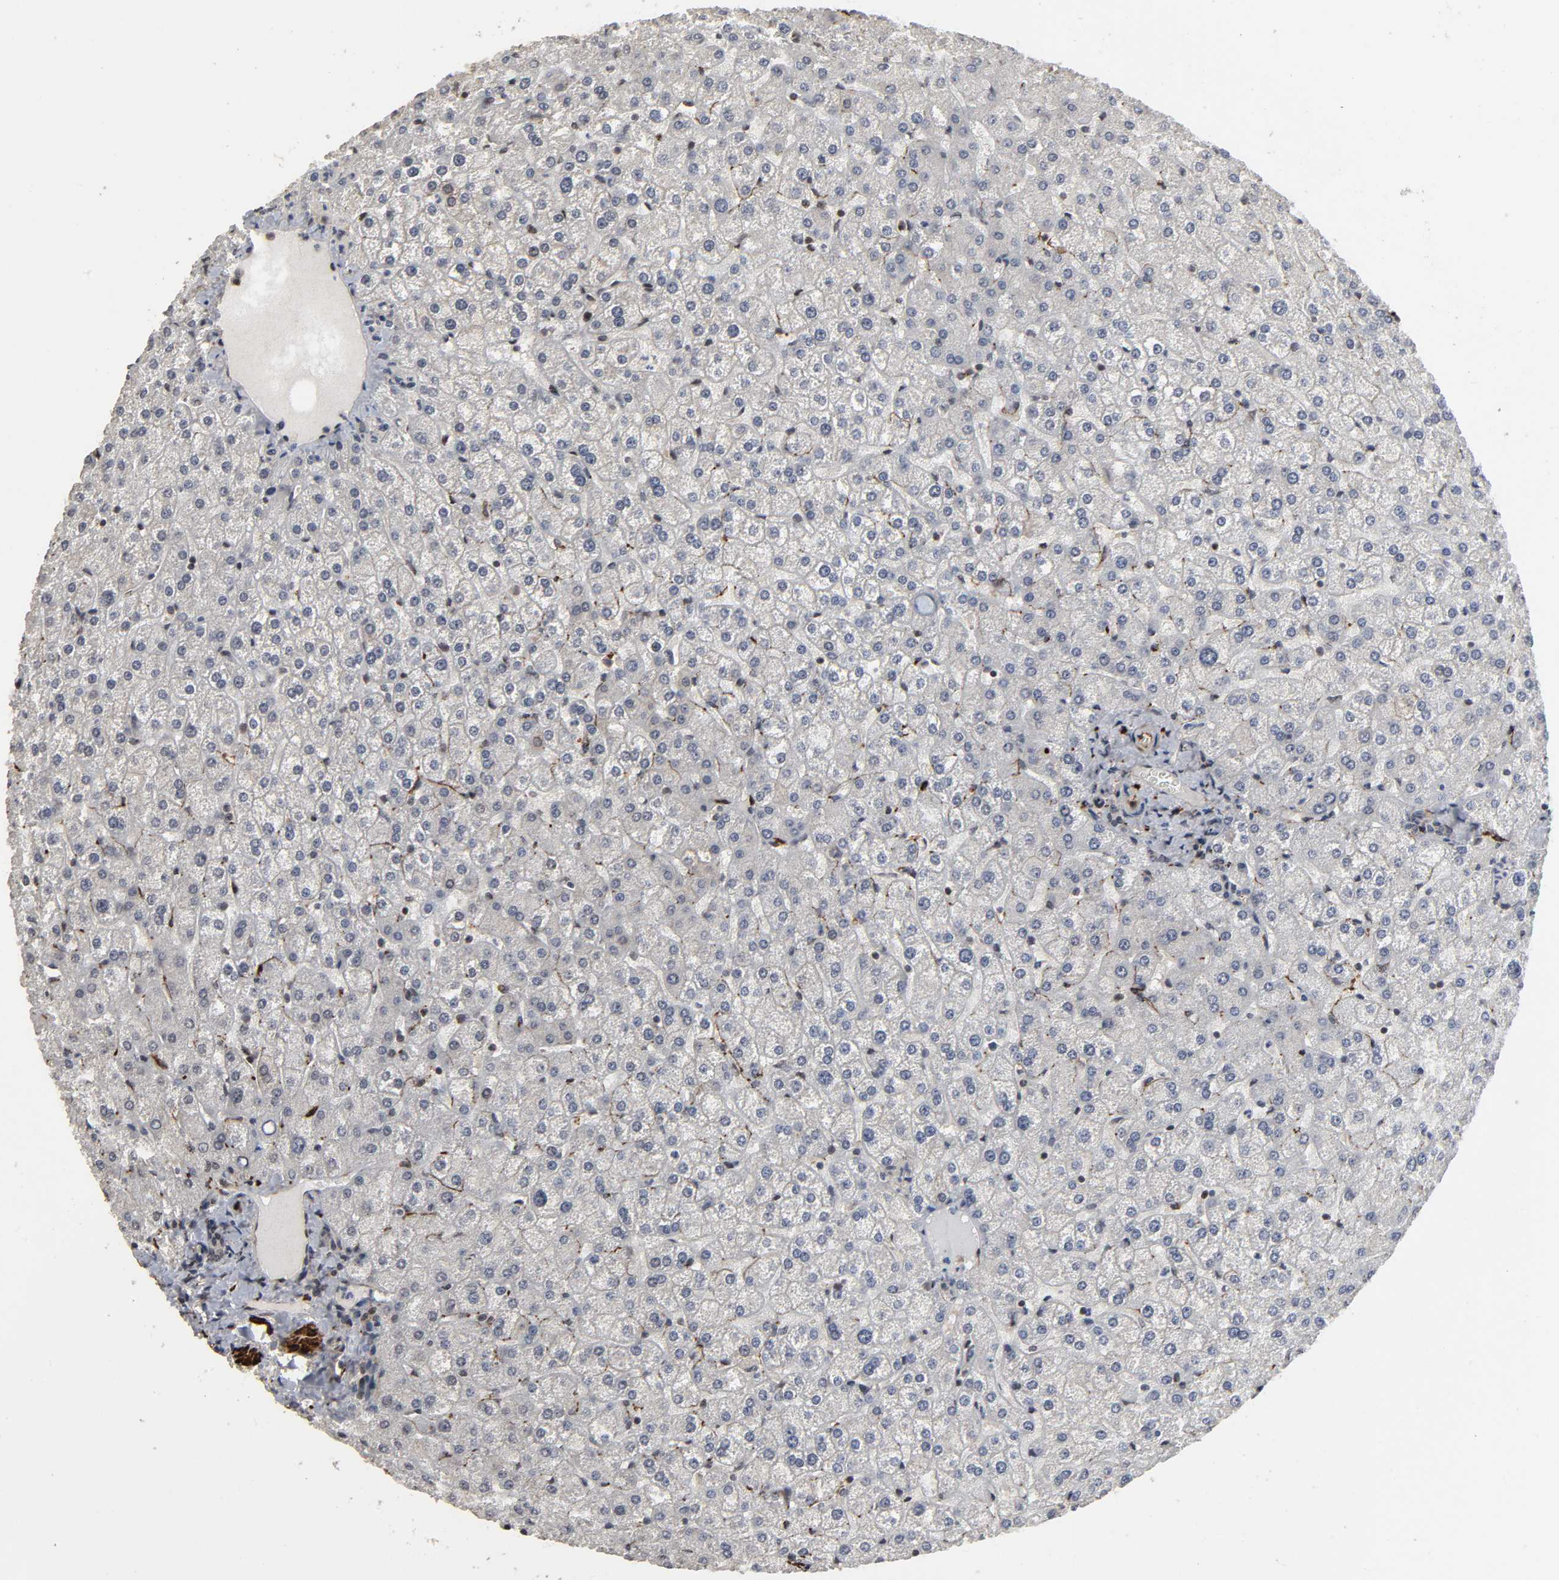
{"staining": {"intensity": "negative", "quantity": "none", "location": "none"}, "tissue": "liver", "cell_type": "Cholangiocytes", "image_type": "normal", "snomed": [{"axis": "morphology", "description": "Normal tissue, NOS"}, {"axis": "topography", "description": "Liver"}], "caption": "Cholangiocytes show no significant staining in benign liver.", "gene": "AHNAK2", "patient": {"sex": "female", "age": 32}}